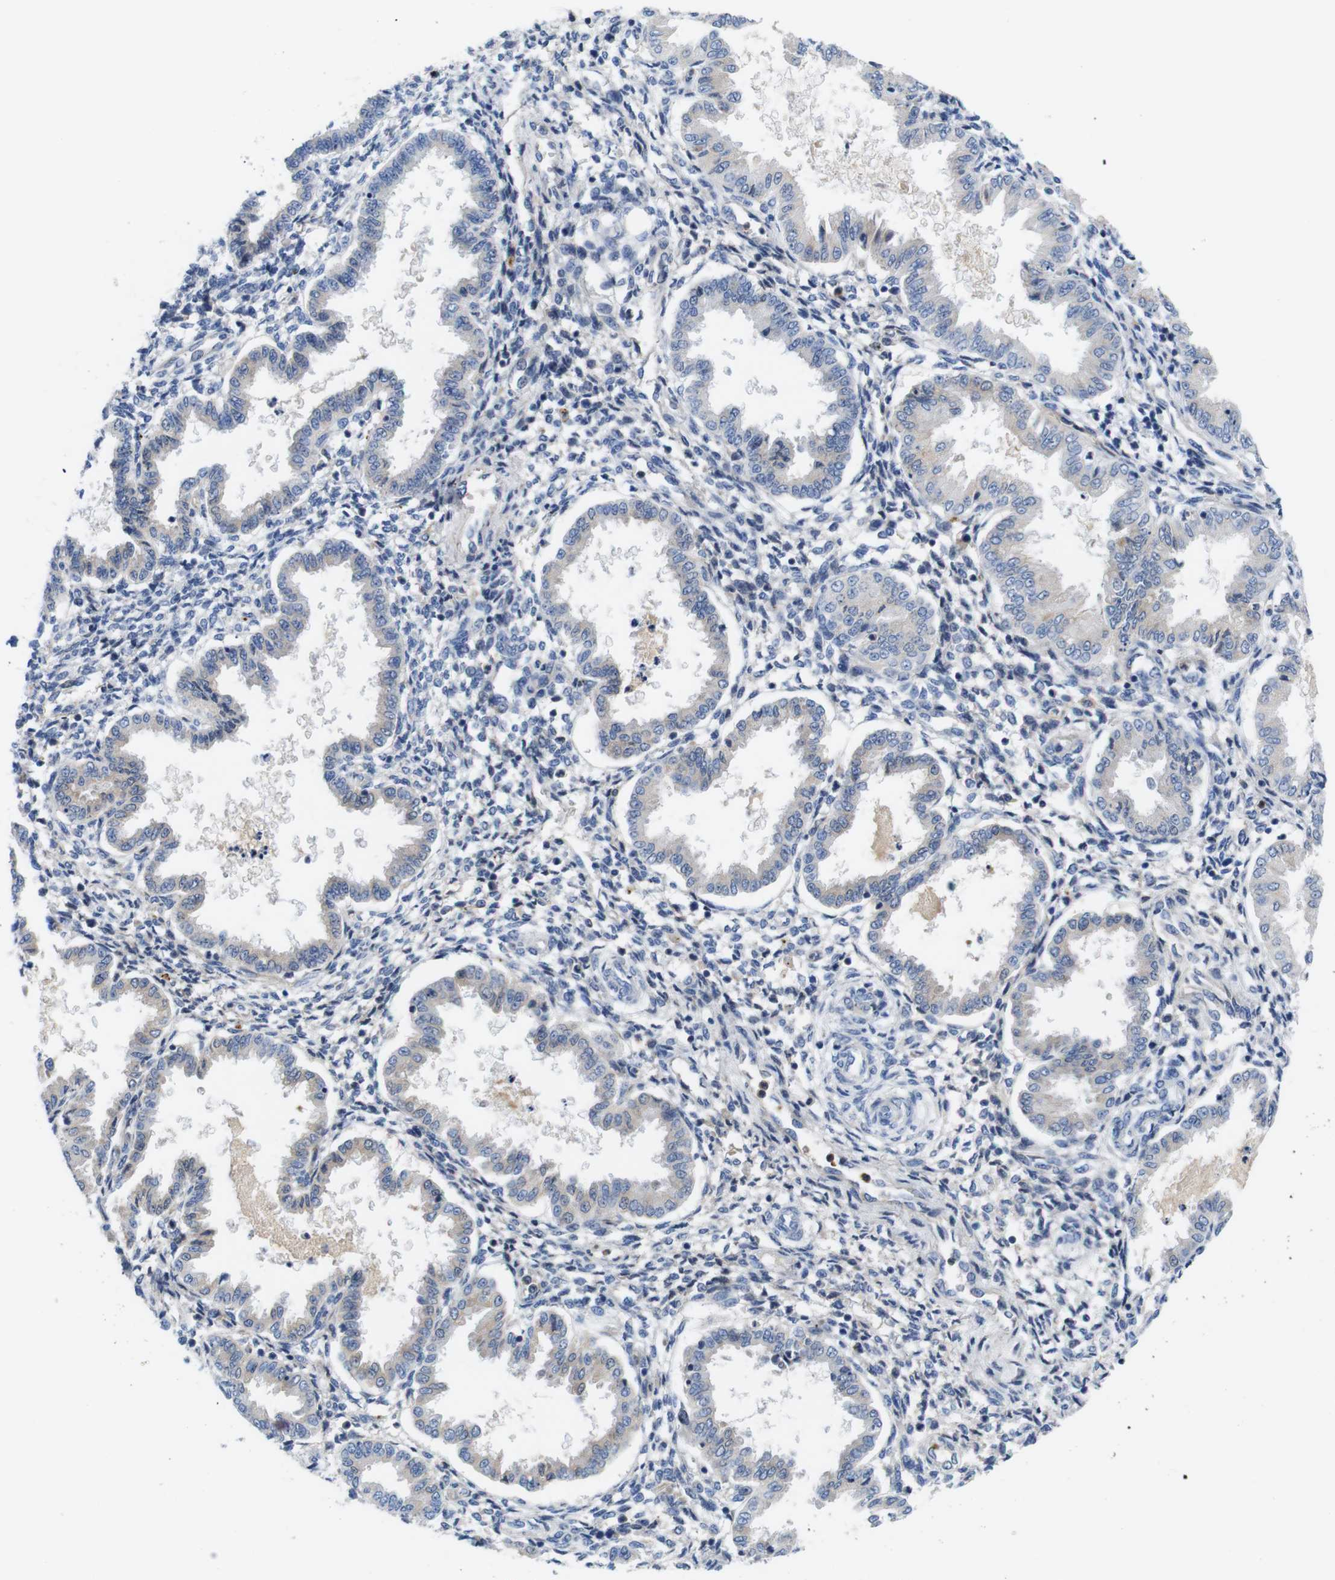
{"staining": {"intensity": "weak", "quantity": "<25%", "location": "cytoplasmic/membranous"}, "tissue": "endometrium", "cell_type": "Cells in endometrial stroma", "image_type": "normal", "snomed": [{"axis": "morphology", "description": "Normal tissue, NOS"}, {"axis": "topography", "description": "Endometrium"}], "caption": "Histopathology image shows no significant protein positivity in cells in endometrial stroma of benign endometrium.", "gene": "C1RL", "patient": {"sex": "female", "age": 33}}